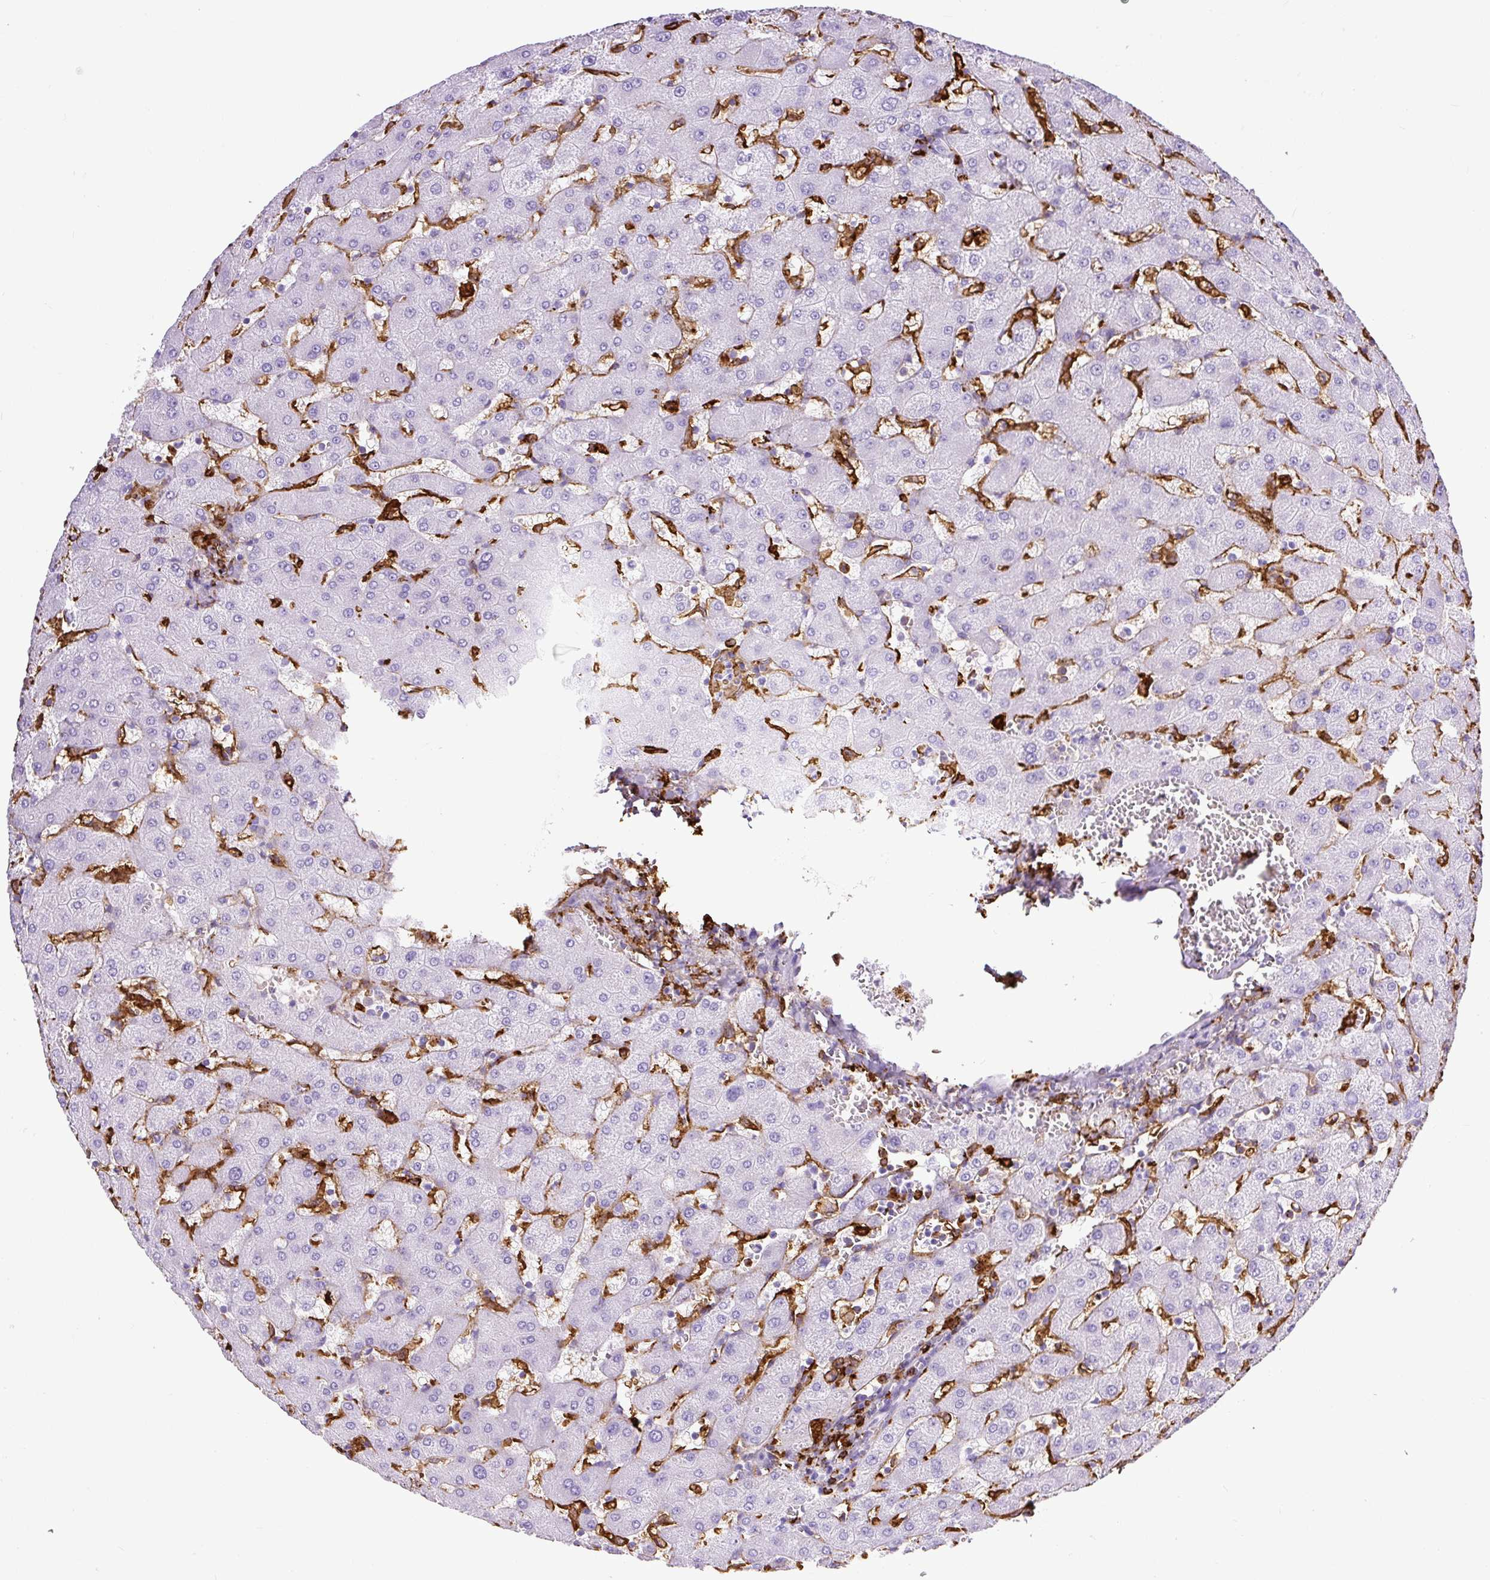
{"staining": {"intensity": "negative", "quantity": "none", "location": "none"}, "tissue": "liver", "cell_type": "Cholangiocytes", "image_type": "normal", "snomed": [{"axis": "morphology", "description": "Normal tissue, NOS"}, {"axis": "topography", "description": "Liver"}], "caption": "DAB immunohistochemical staining of normal liver reveals no significant staining in cholangiocytes.", "gene": "HLA", "patient": {"sex": "female", "age": 63}}